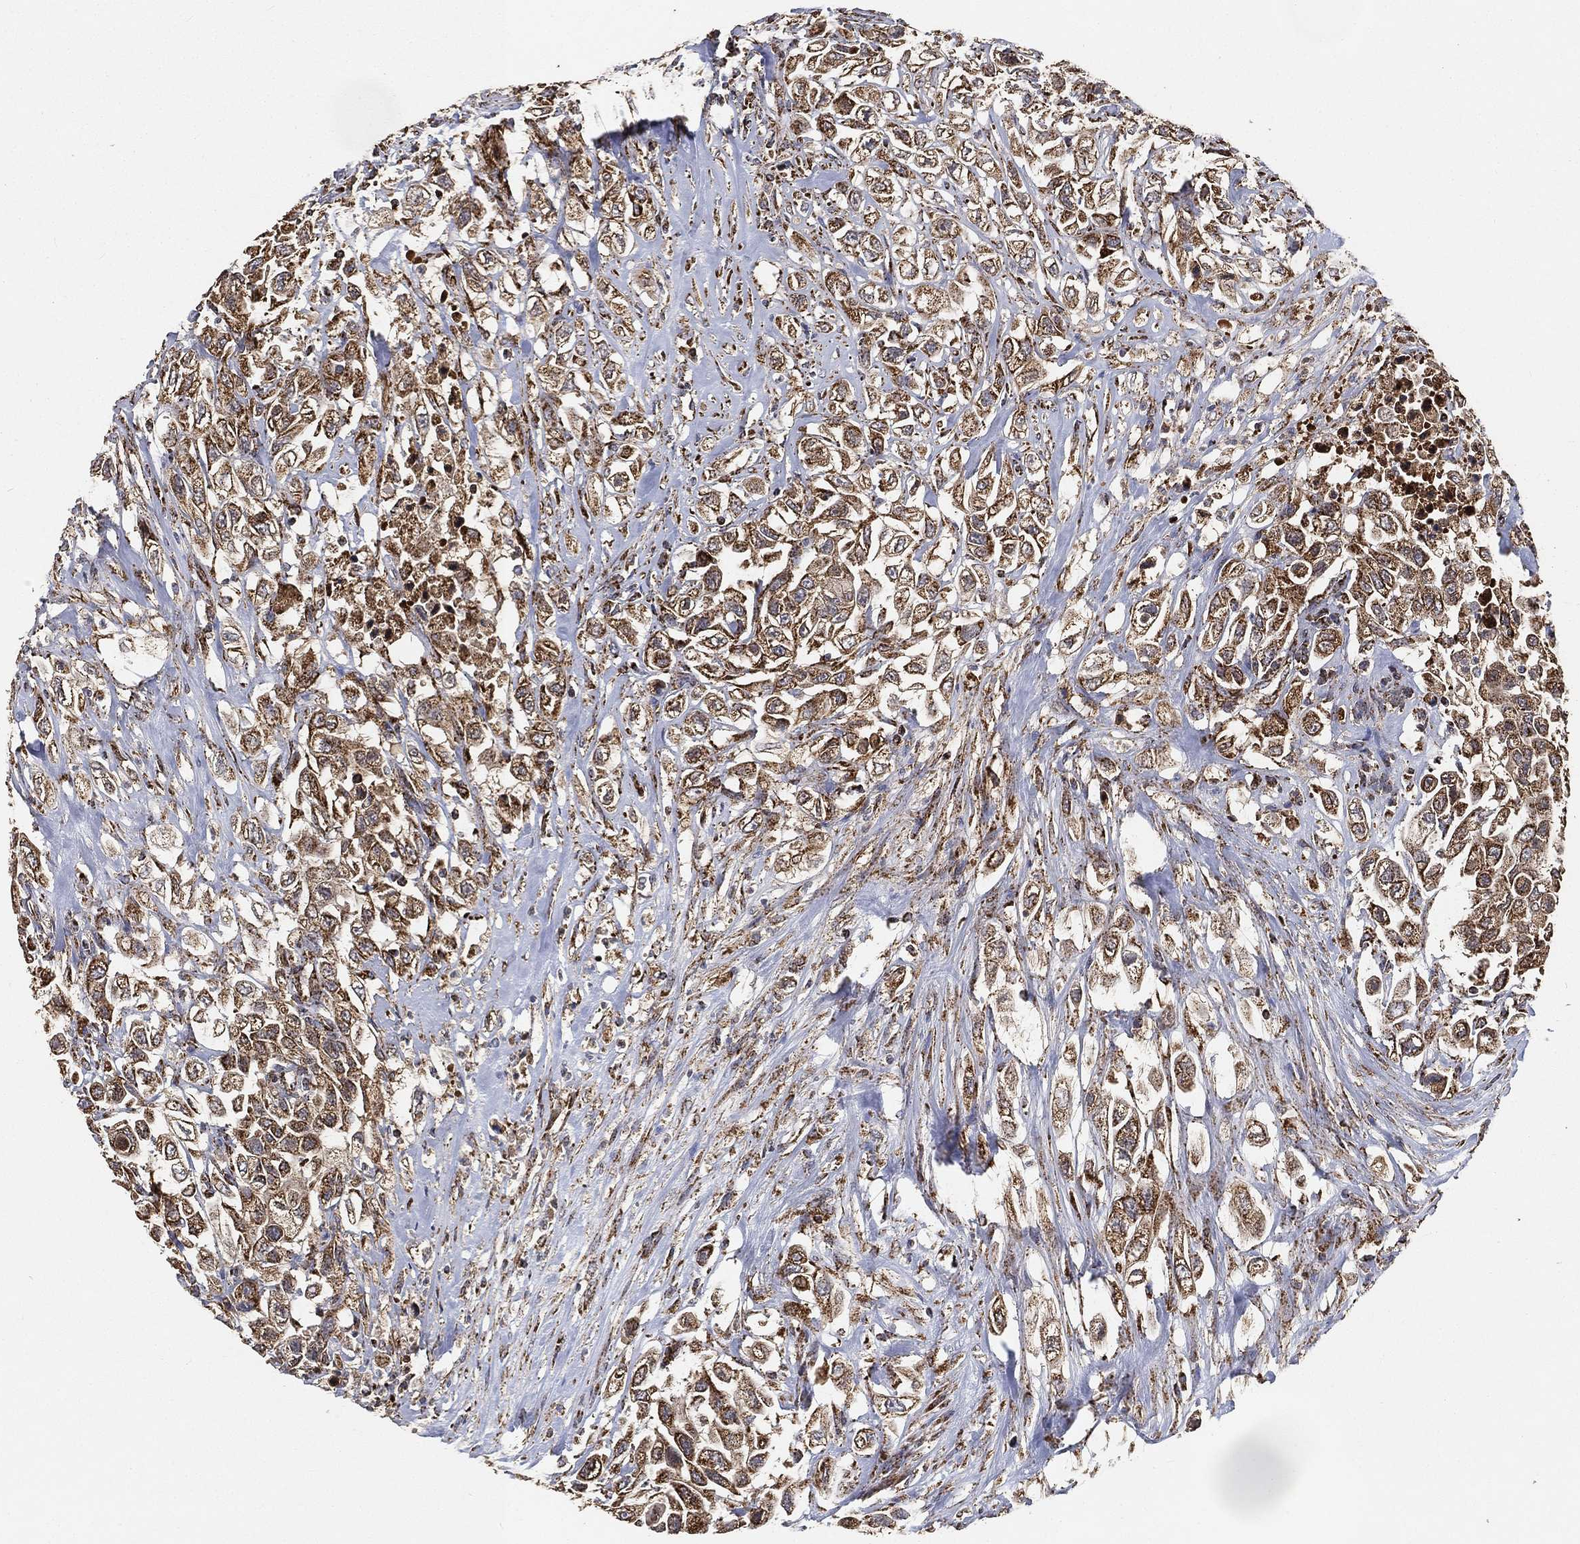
{"staining": {"intensity": "strong", "quantity": ">75%", "location": "cytoplasmic/membranous"}, "tissue": "urothelial cancer", "cell_type": "Tumor cells", "image_type": "cancer", "snomed": [{"axis": "morphology", "description": "Urothelial carcinoma, High grade"}, {"axis": "topography", "description": "Urinary bladder"}], "caption": "Urothelial carcinoma (high-grade) stained with a protein marker exhibits strong staining in tumor cells.", "gene": "SLC38A7", "patient": {"sex": "female", "age": 56}}